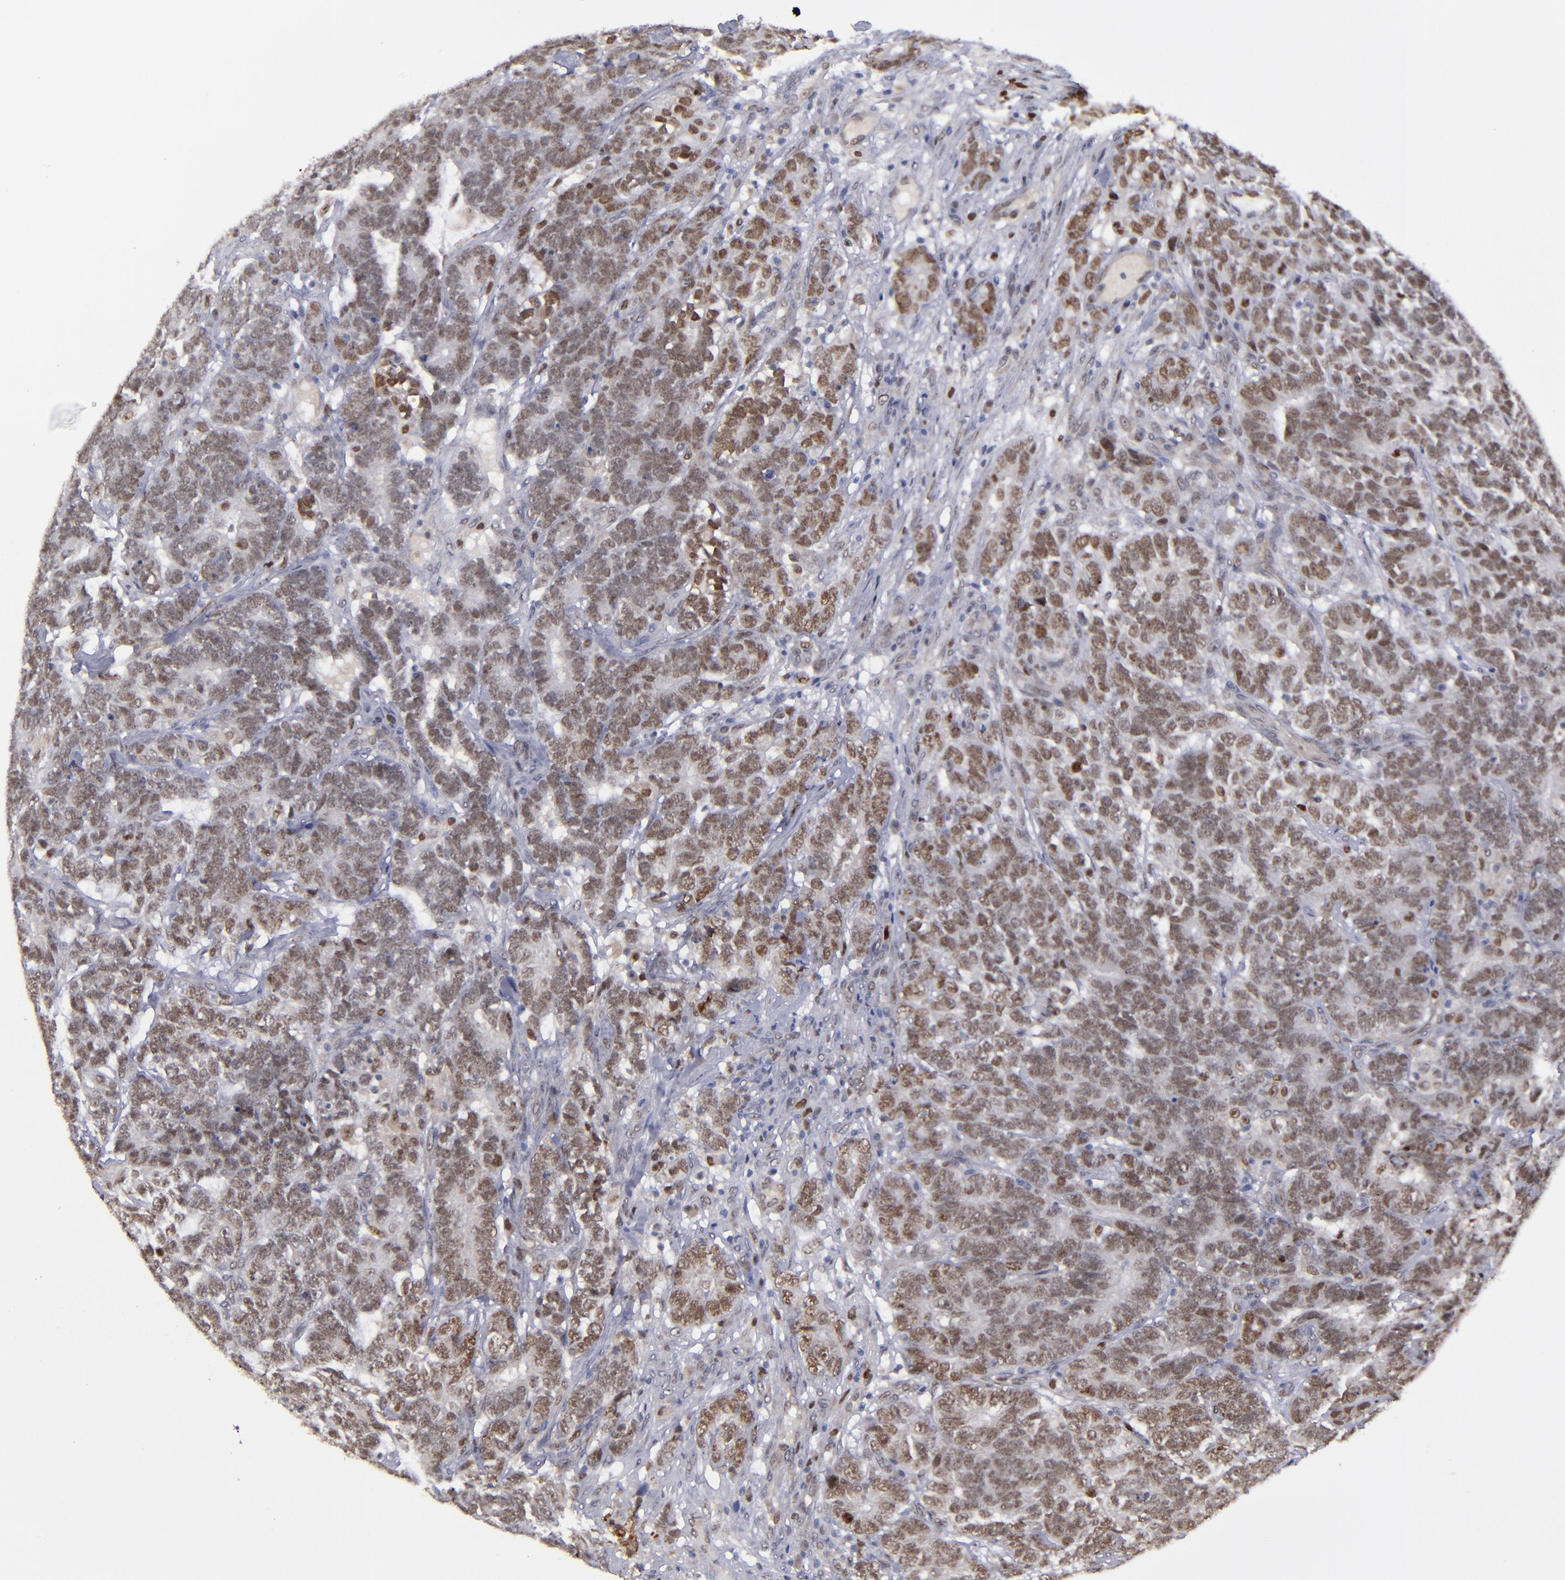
{"staining": {"intensity": "strong", "quantity": ">75%", "location": "nuclear"}, "tissue": "testis cancer", "cell_type": "Tumor cells", "image_type": "cancer", "snomed": [{"axis": "morphology", "description": "Carcinoma, Embryonal, NOS"}, {"axis": "topography", "description": "Testis"}], "caption": "Immunohistochemical staining of testis cancer (embryonal carcinoma) demonstrates high levels of strong nuclear protein expression in approximately >75% of tumor cells.", "gene": "RREB1", "patient": {"sex": "male", "age": 26}}